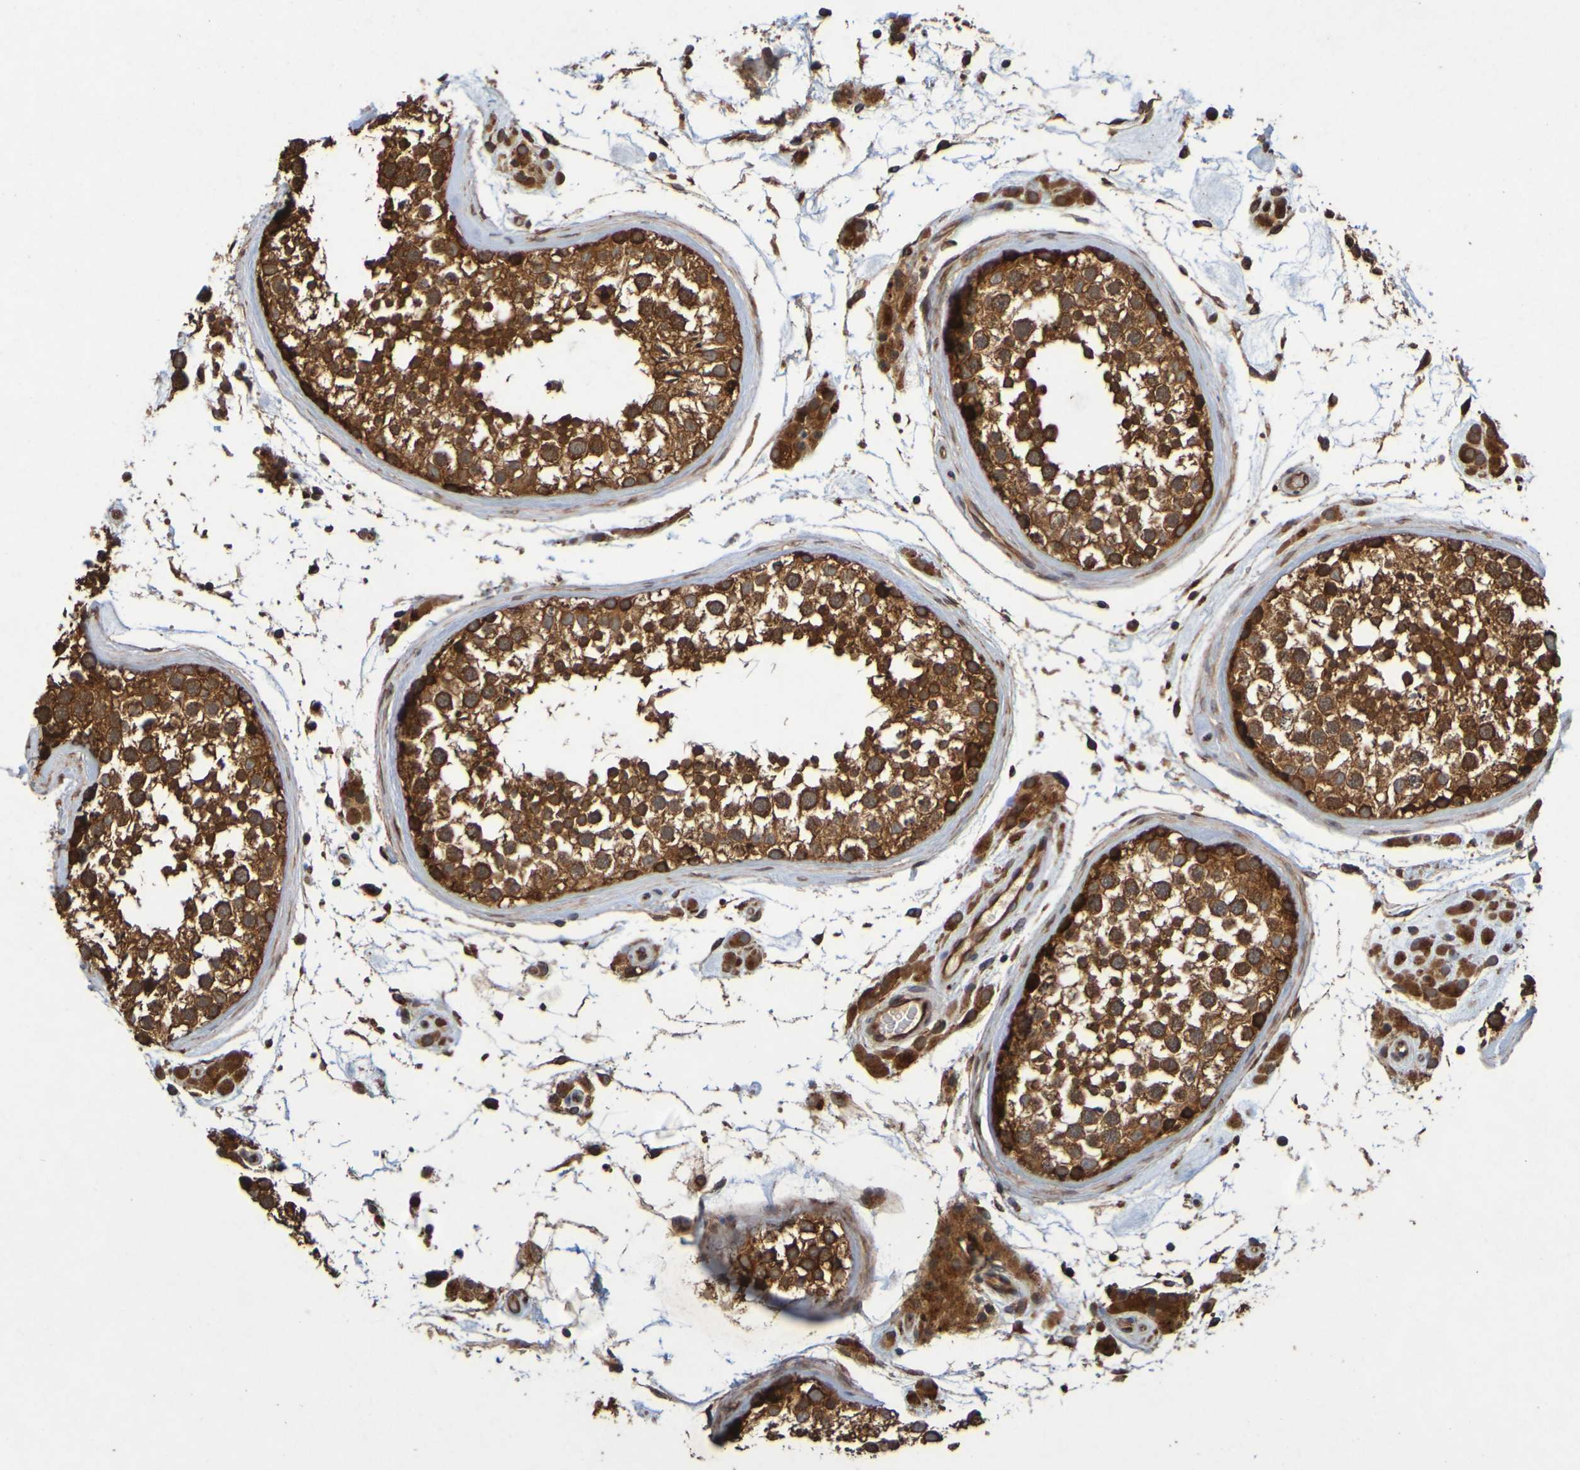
{"staining": {"intensity": "strong", "quantity": ">75%", "location": "cytoplasmic/membranous"}, "tissue": "testis", "cell_type": "Cells in seminiferous ducts", "image_type": "normal", "snomed": [{"axis": "morphology", "description": "Normal tissue, NOS"}, {"axis": "topography", "description": "Testis"}], "caption": "About >75% of cells in seminiferous ducts in benign human testis display strong cytoplasmic/membranous protein expression as visualized by brown immunohistochemical staining.", "gene": "OCRL", "patient": {"sex": "male", "age": 46}}